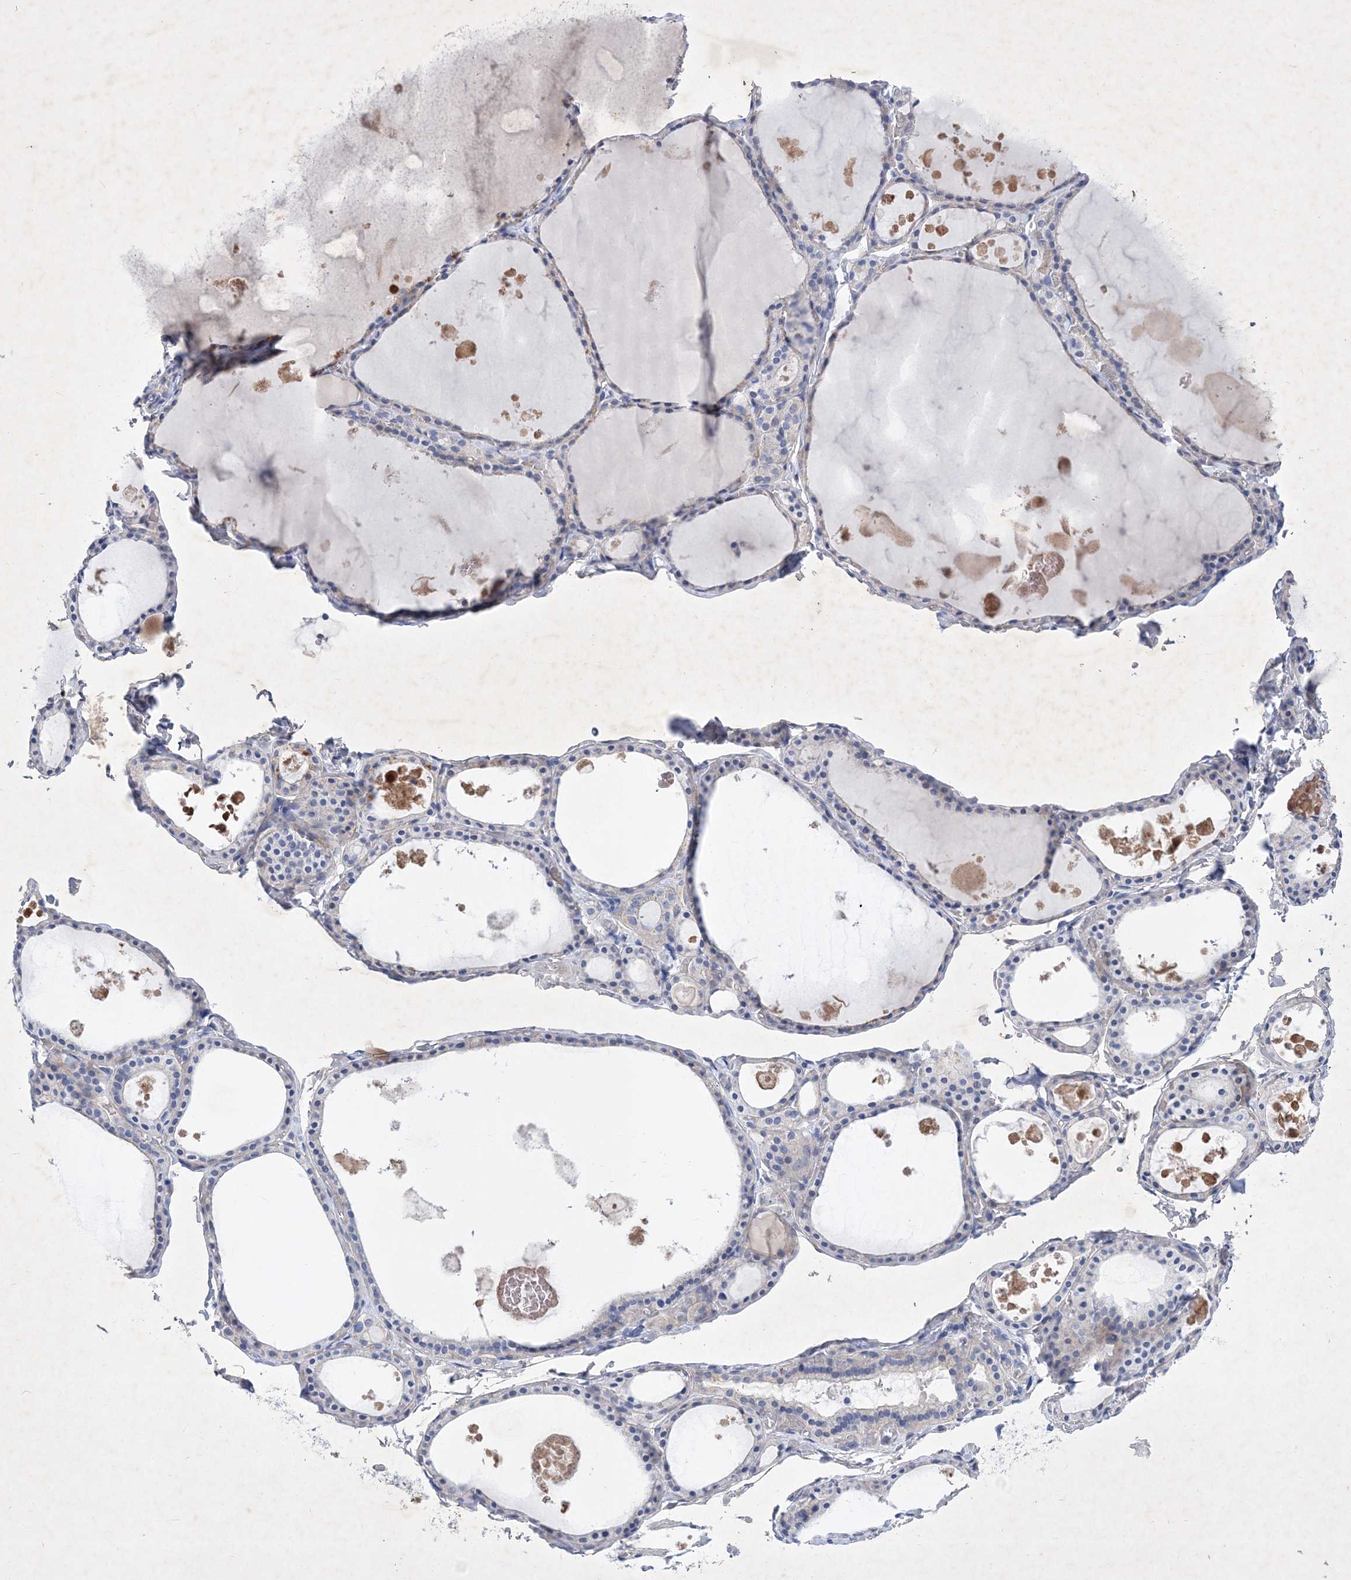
{"staining": {"intensity": "negative", "quantity": "none", "location": "none"}, "tissue": "thyroid gland", "cell_type": "Glandular cells", "image_type": "normal", "snomed": [{"axis": "morphology", "description": "Normal tissue, NOS"}, {"axis": "topography", "description": "Thyroid gland"}], "caption": "Protein analysis of unremarkable thyroid gland shows no significant expression in glandular cells.", "gene": "GPN1", "patient": {"sex": "male", "age": 56}}